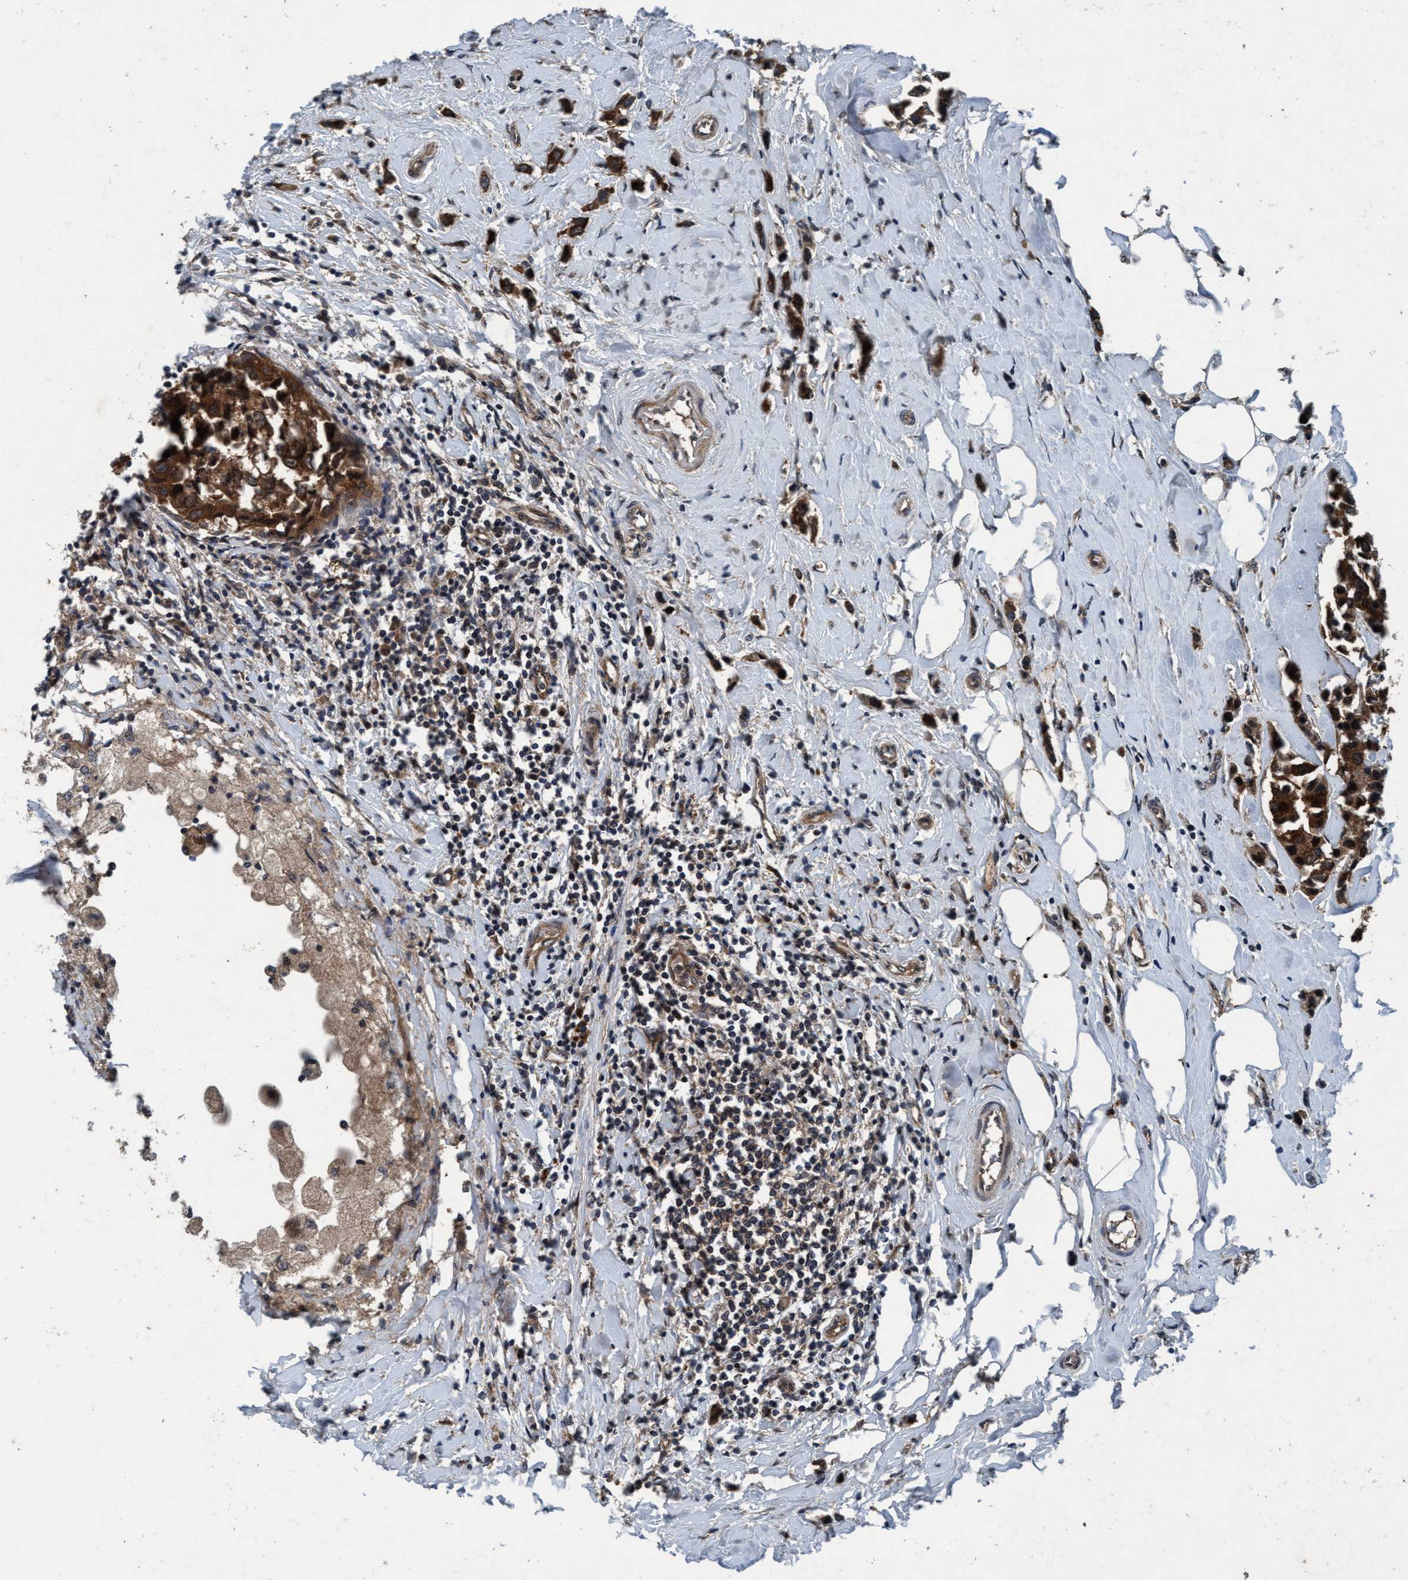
{"staining": {"intensity": "strong", "quantity": ">75%", "location": "cytoplasmic/membranous"}, "tissue": "breast cancer", "cell_type": "Tumor cells", "image_type": "cancer", "snomed": [{"axis": "morphology", "description": "Normal tissue, NOS"}, {"axis": "morphology", "description": "Duct carcinoma"}, {"axis": "topography", "description": "Breast"}], "caption": "Protein staining of breast infiltrating ductal carcinoma tissue displays strong cytoplasmic/membranous staining in about >75% of tumor cells.", "gene": "AKT1S1", "patient": {"sex": "female", "age": 50}}